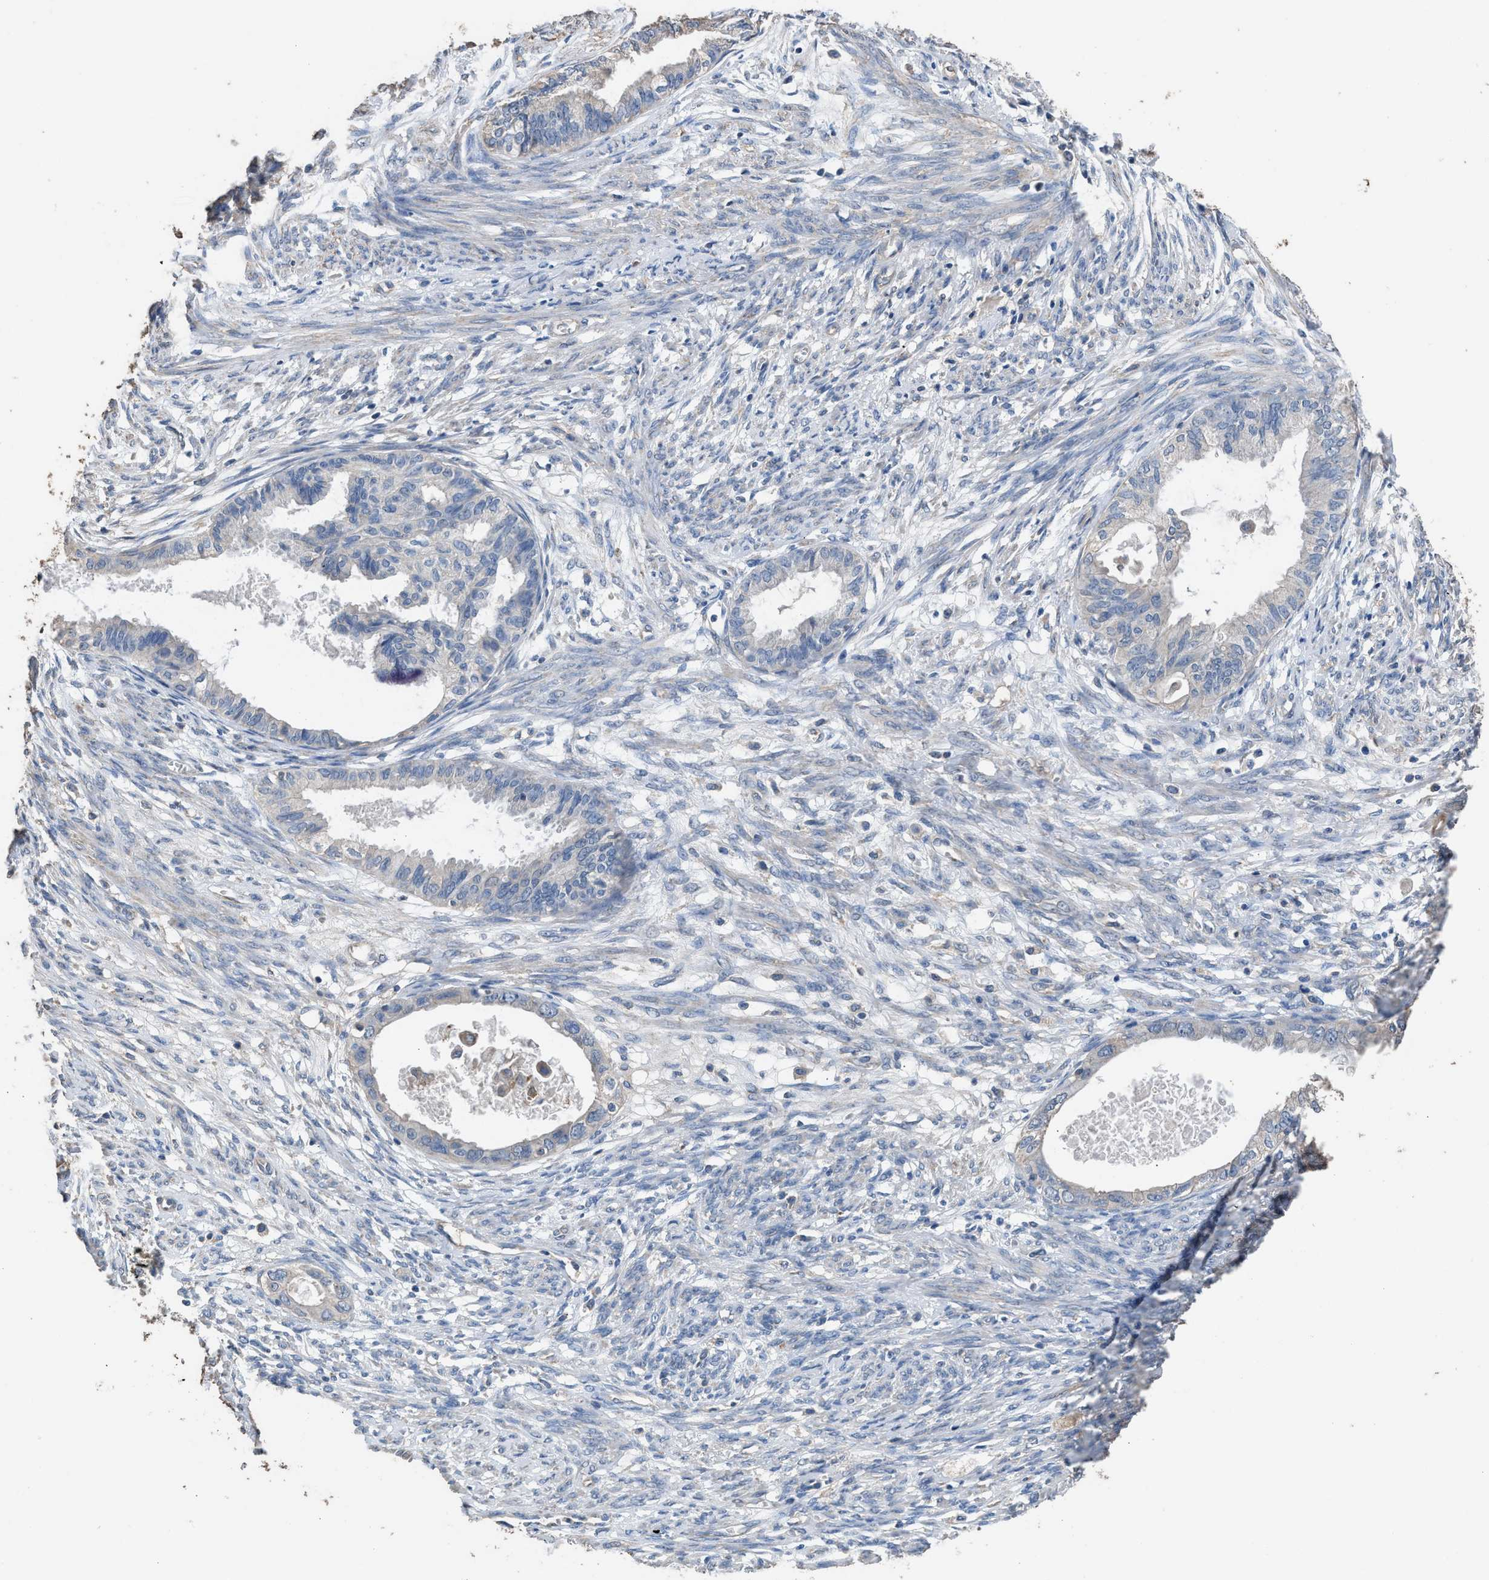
{"staining": {"intensity": "negative", "quantity": "none", "location": "none"}, "tissue": "cervical cancer", "cell_type": "Tumor cells", "image_type": "cancer", "snomed": [{"axis": "morphology", "description": "Normal tissue, NOS"}, {"axis": "morphology", "description": "Adenocarcinoma, NOS"}, {"axis": "topography", "description": "Cervix"}, {"axis": "topography", "description": "Endometrium"}], "caption": "DAB immunohistochemical staining of cervical cancer shows no significant expression in tumor cells.", "gene": "ITSN1", "patient": {"sex": "female", "age": 86}}